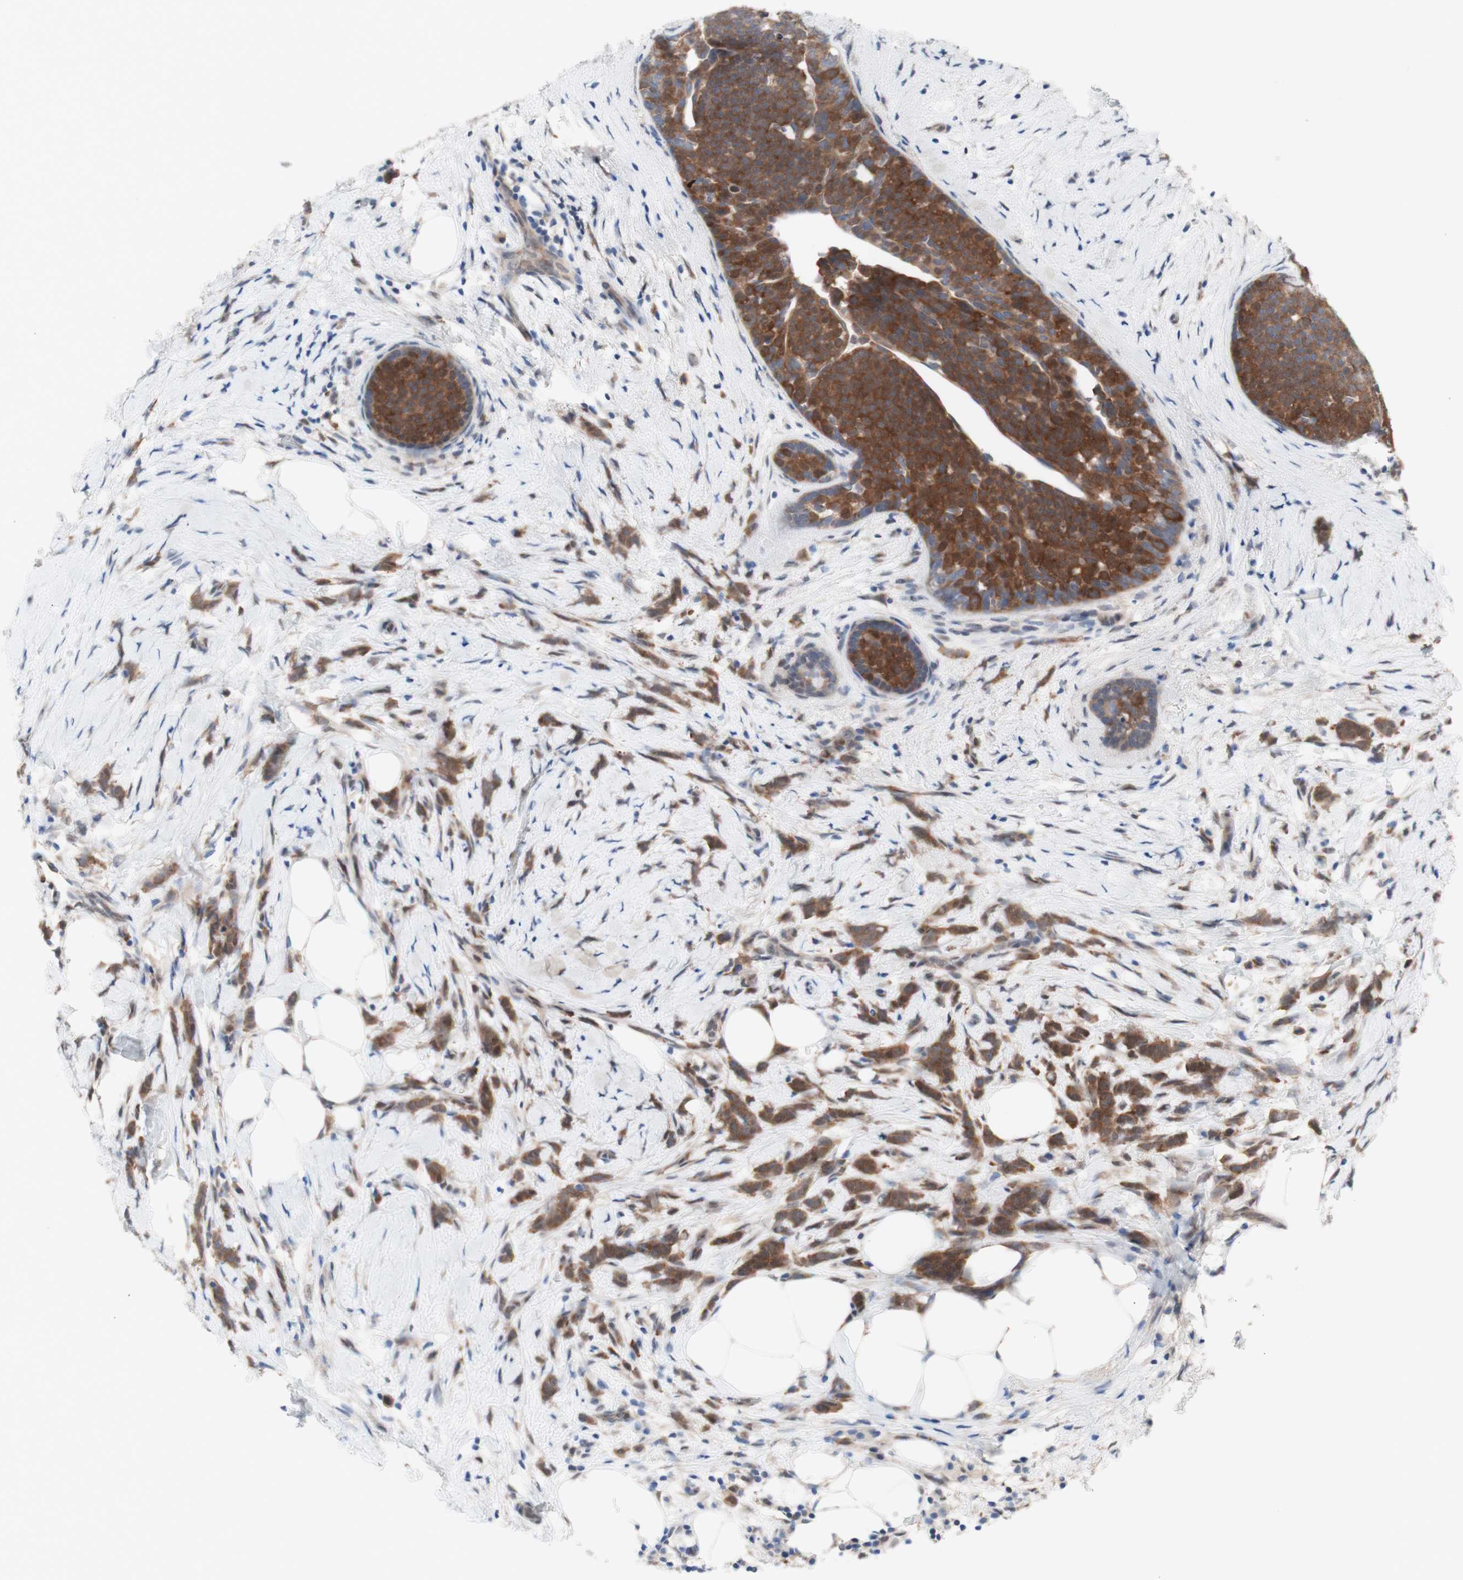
{"staining": {"intensity": "moderate", "quantity": ">75%", "location": "cytoplasmic/membranous"}, "tissue": "breast cancer", "cell_type": "Tumor cells", "image_type": "cancer", "snomed": [{"axis": "morphology", "description": "Lobular carcinoma, in situ"}, {"axis": "morphology", "description": "Lobular carcinoma"}, {"axis": "topography", "description": "Breast"}], "caption": "Protein staining of lobular carcinoma (breast) tissue displays moderate cytoplasmic/membranous expression in approximately >75% of tumor cells.", "gene": "PRMT5", "patient": {"sex": "female", "age": 41}}